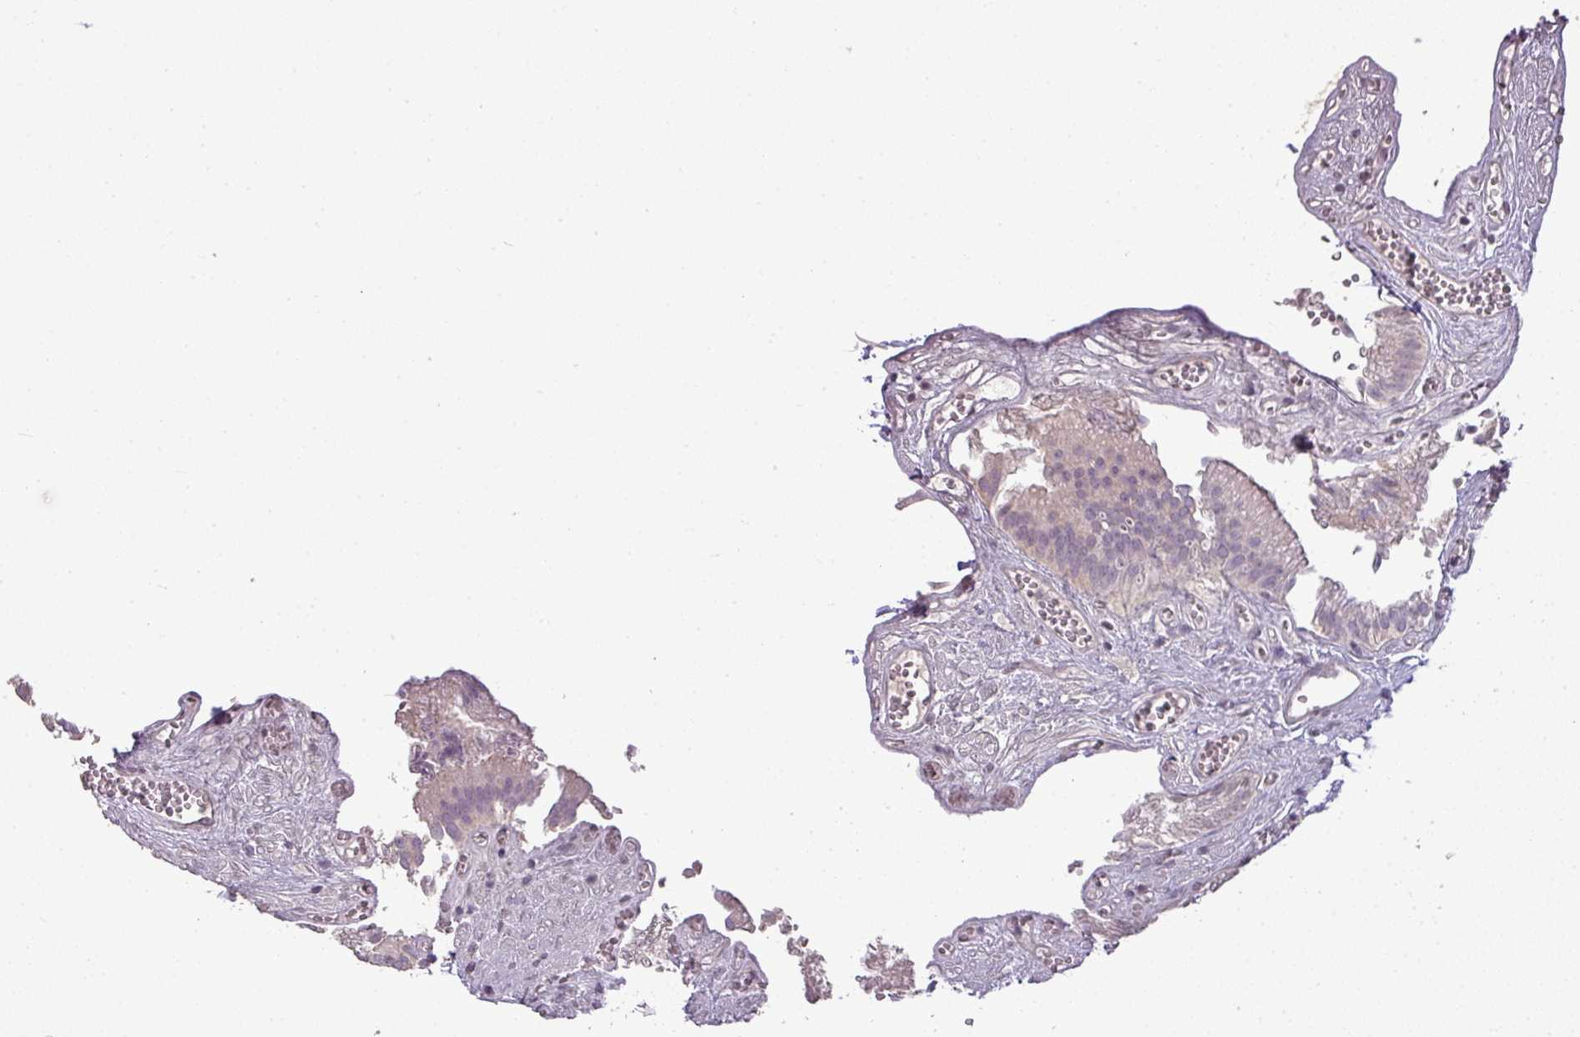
{"staining": {"intensity": "weak", "quantity": "25%-75%", "location": "cytoplasmic/membranous"}, "tissue": "gallbladder", "cell_type": "Glandular cells", "image_type": "normal", "snomed": [{"axis": "morphology", "description": "Normal tissue, NOS"}, {"axis": "topography", "description": "Gallbladder"}, {"axis": "topography", "description": "Peripheral nerve tissue"}], "caption": "Gallbladder stained with DAB IHC exhibits low levels of weak cytoplasmic/membranous staining in about 25%-75% of glandular cells.", "gene": "LY9", "patient": {"sex": "male", "age": 17}}